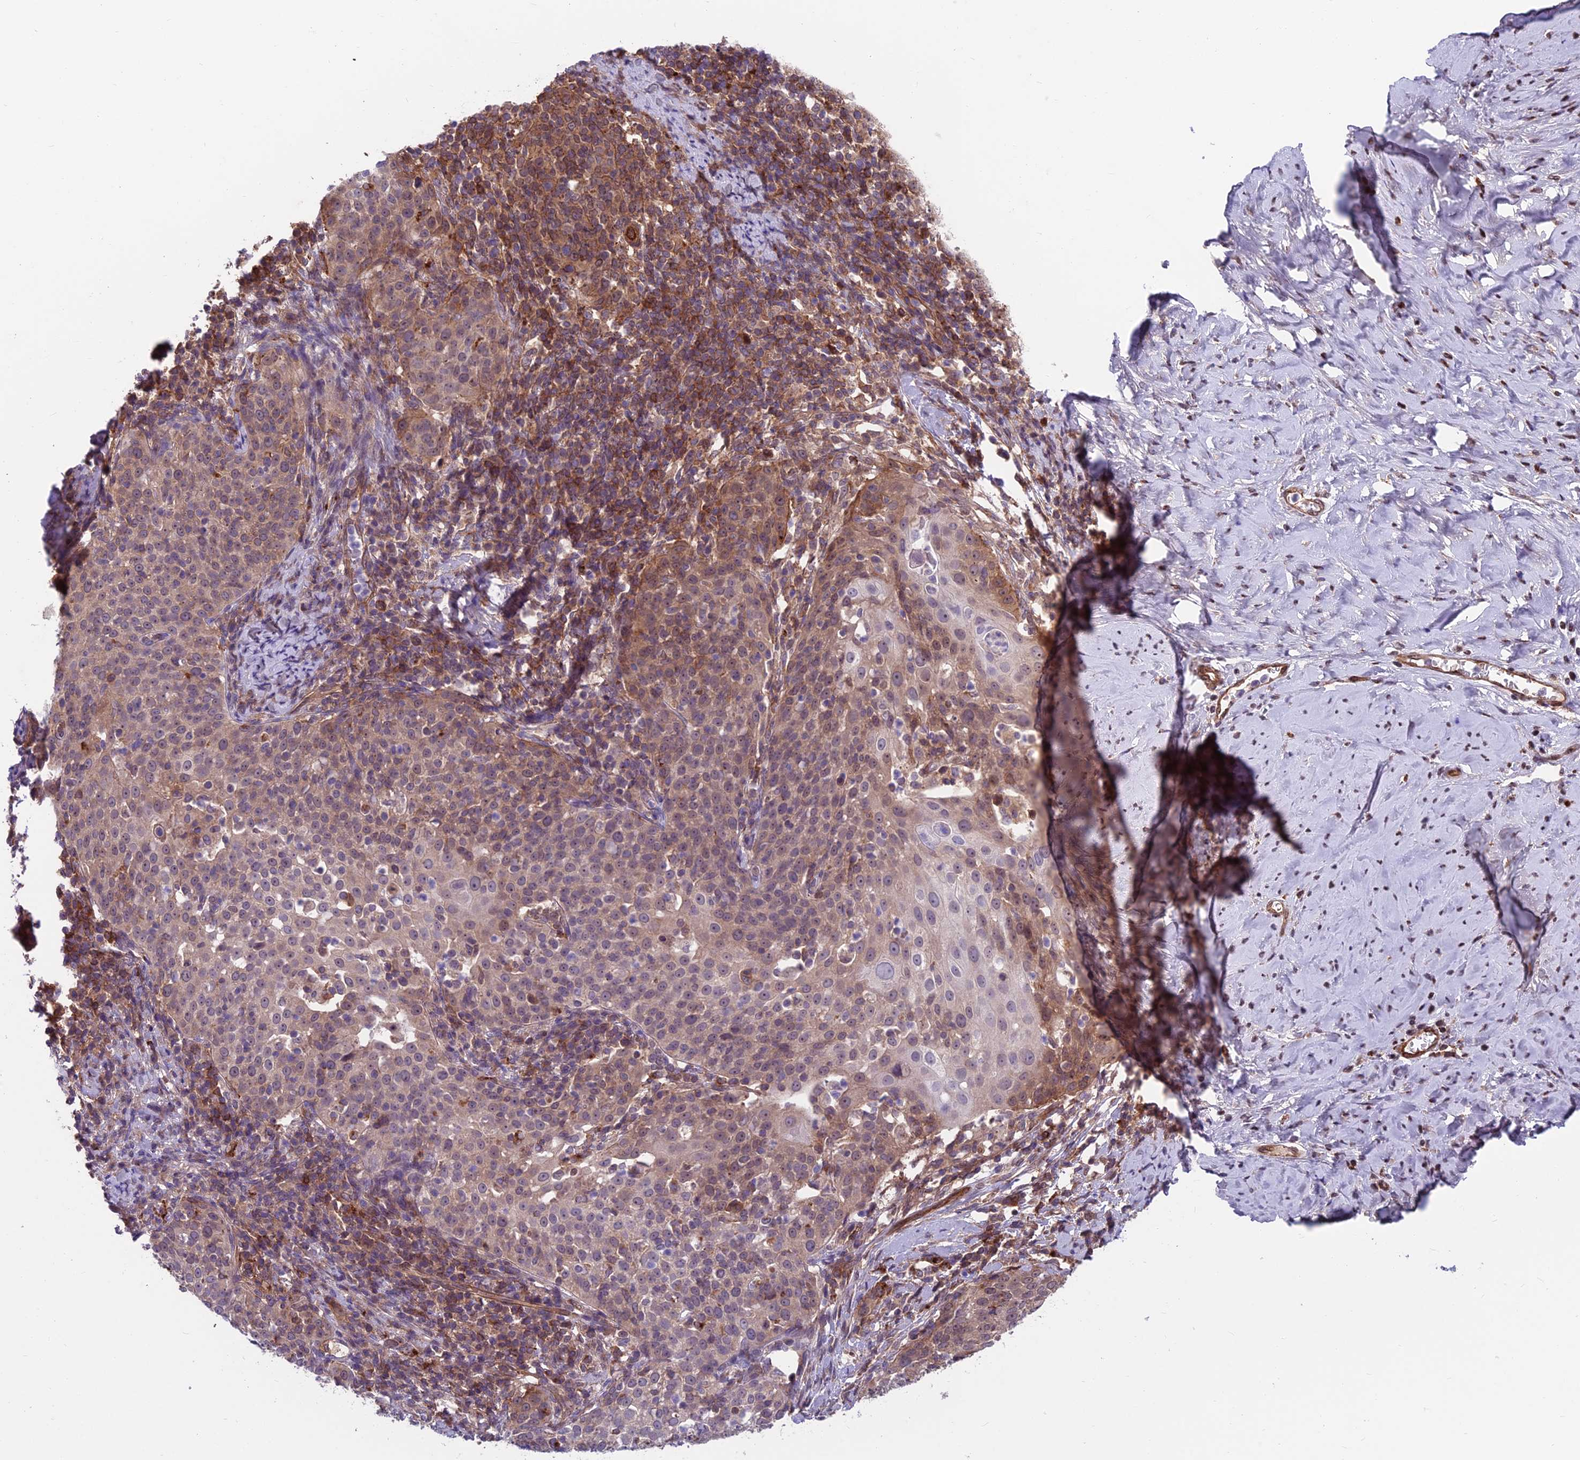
{"staining": {"intensity": "weak", "quantity": "<25%", "location": "cytoplasmic/membranous"}, "tissue": "cervical cancer", "cell_type": "Tumor cells", "image_type": "cancer", "snomed": [{"axis": "morphology", "description": "Squamous cell carcinoma, NOS"}, {"axis": "topography", "description": "Cervix"}], "caption": "IHC micrograph of neoplastic tissue: cervical cancer stained with DAB reveals no significant protein expression in tumor cells.", "gene": "RTN4RL1", "patient": {"sex": "female", "age": 57}}